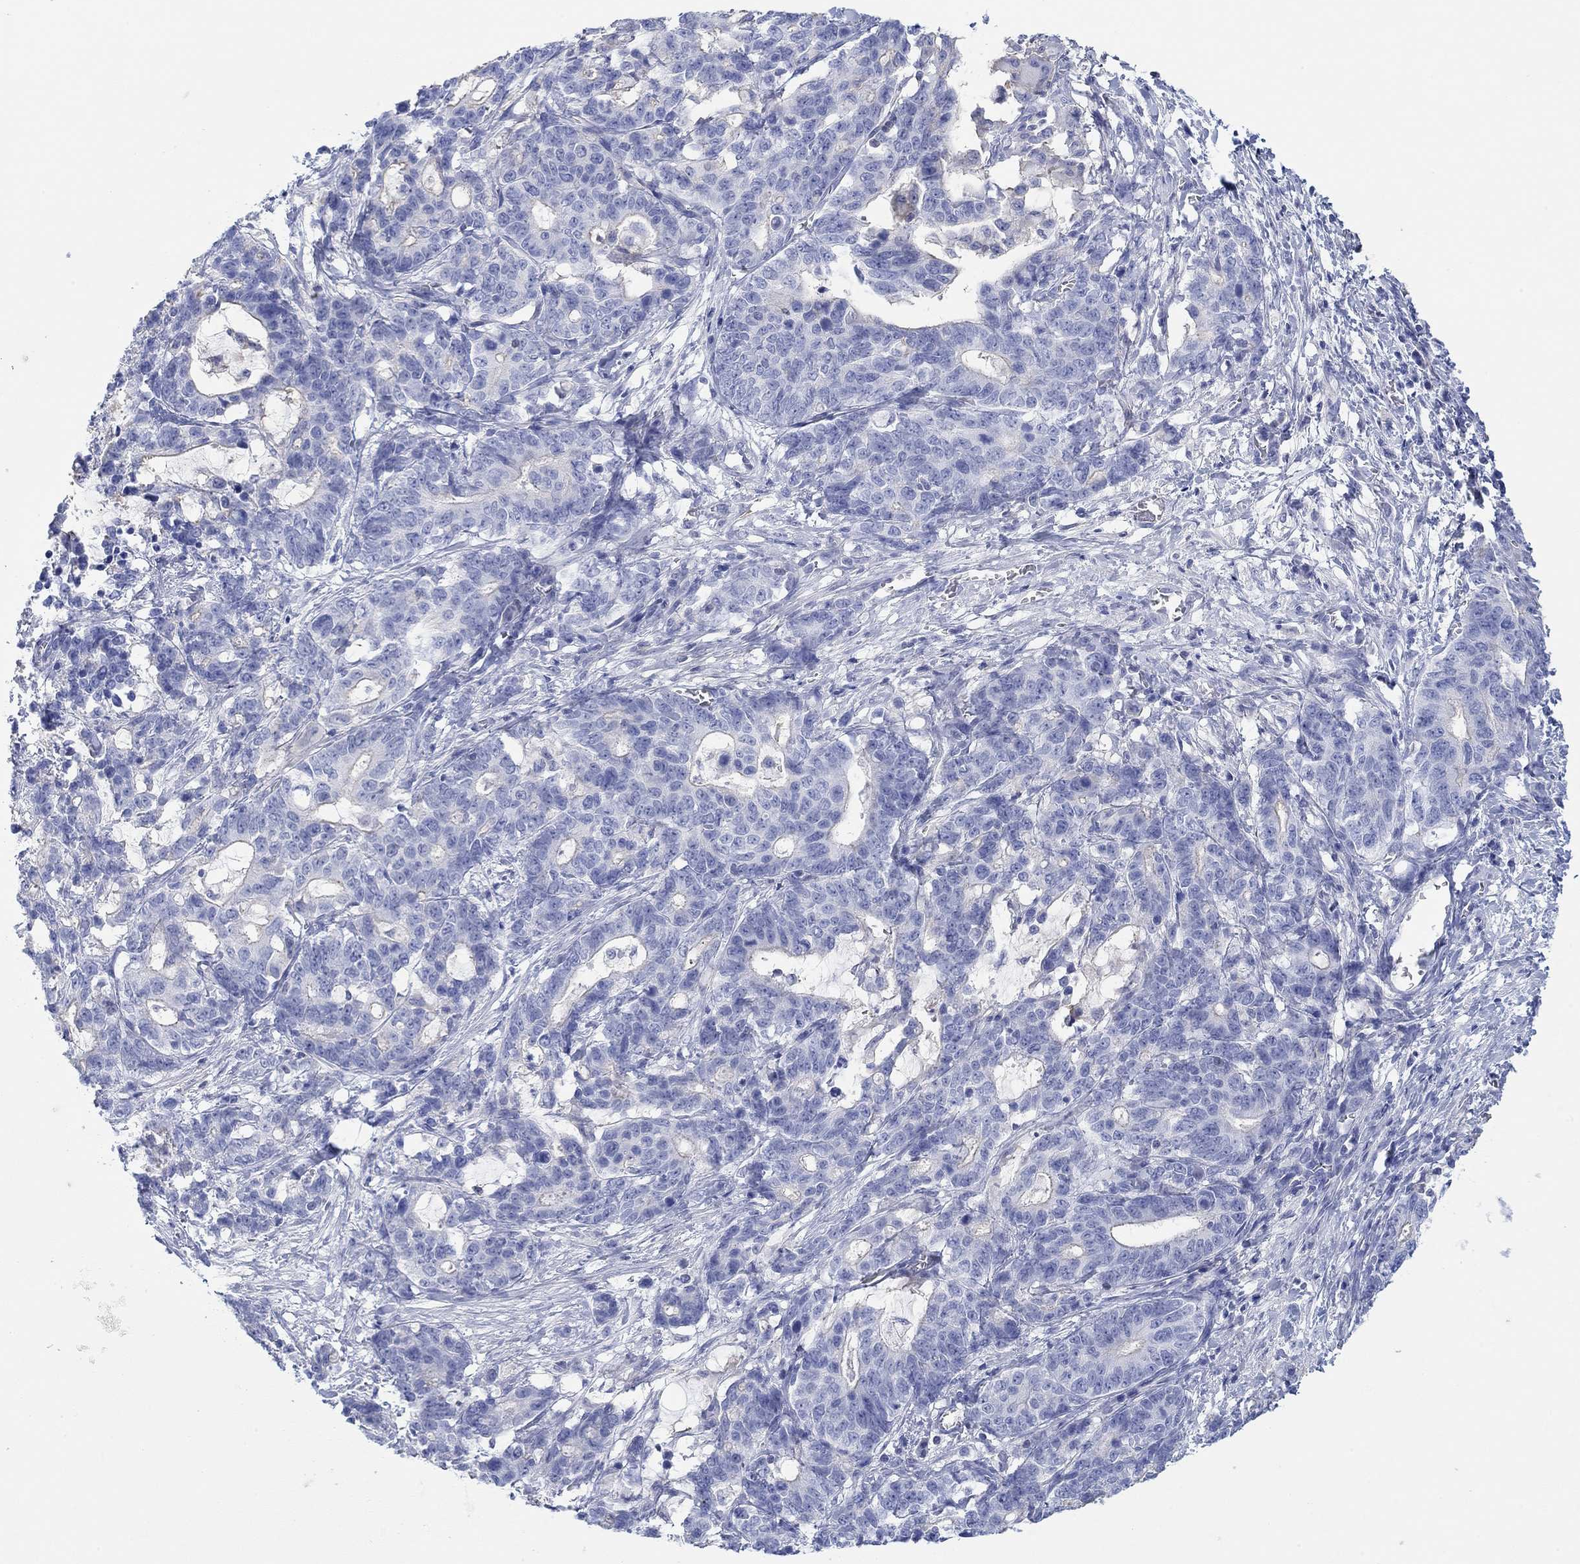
{"staining": {"intensity": "negative", "quantity": "none", "location": "none"}, "tissue": "stomach cancer", "cell_type": "Tumor cells", "image_type": "cancer", "snomed": [{"axis": "morphology", "description": "Normal tissue, NOS"}, {"axis": "morphology", "description": "Adenocarcinoma, NOS"}, {"axis": "topography", "description": "Stomach"}], "caption": "IHC histopathology image of neoplastic tissue: human stomach cancer stained with DAB (3,3'-diaminobenzidine) demonstrates no significant protein staining in tumor cells. (Brightfield microscopy of DAB (3,3'-diaminobenzidine) IHC at high magnification).", "gene": "PPIL6", "patient": {"sex": "female", "age": 64}}